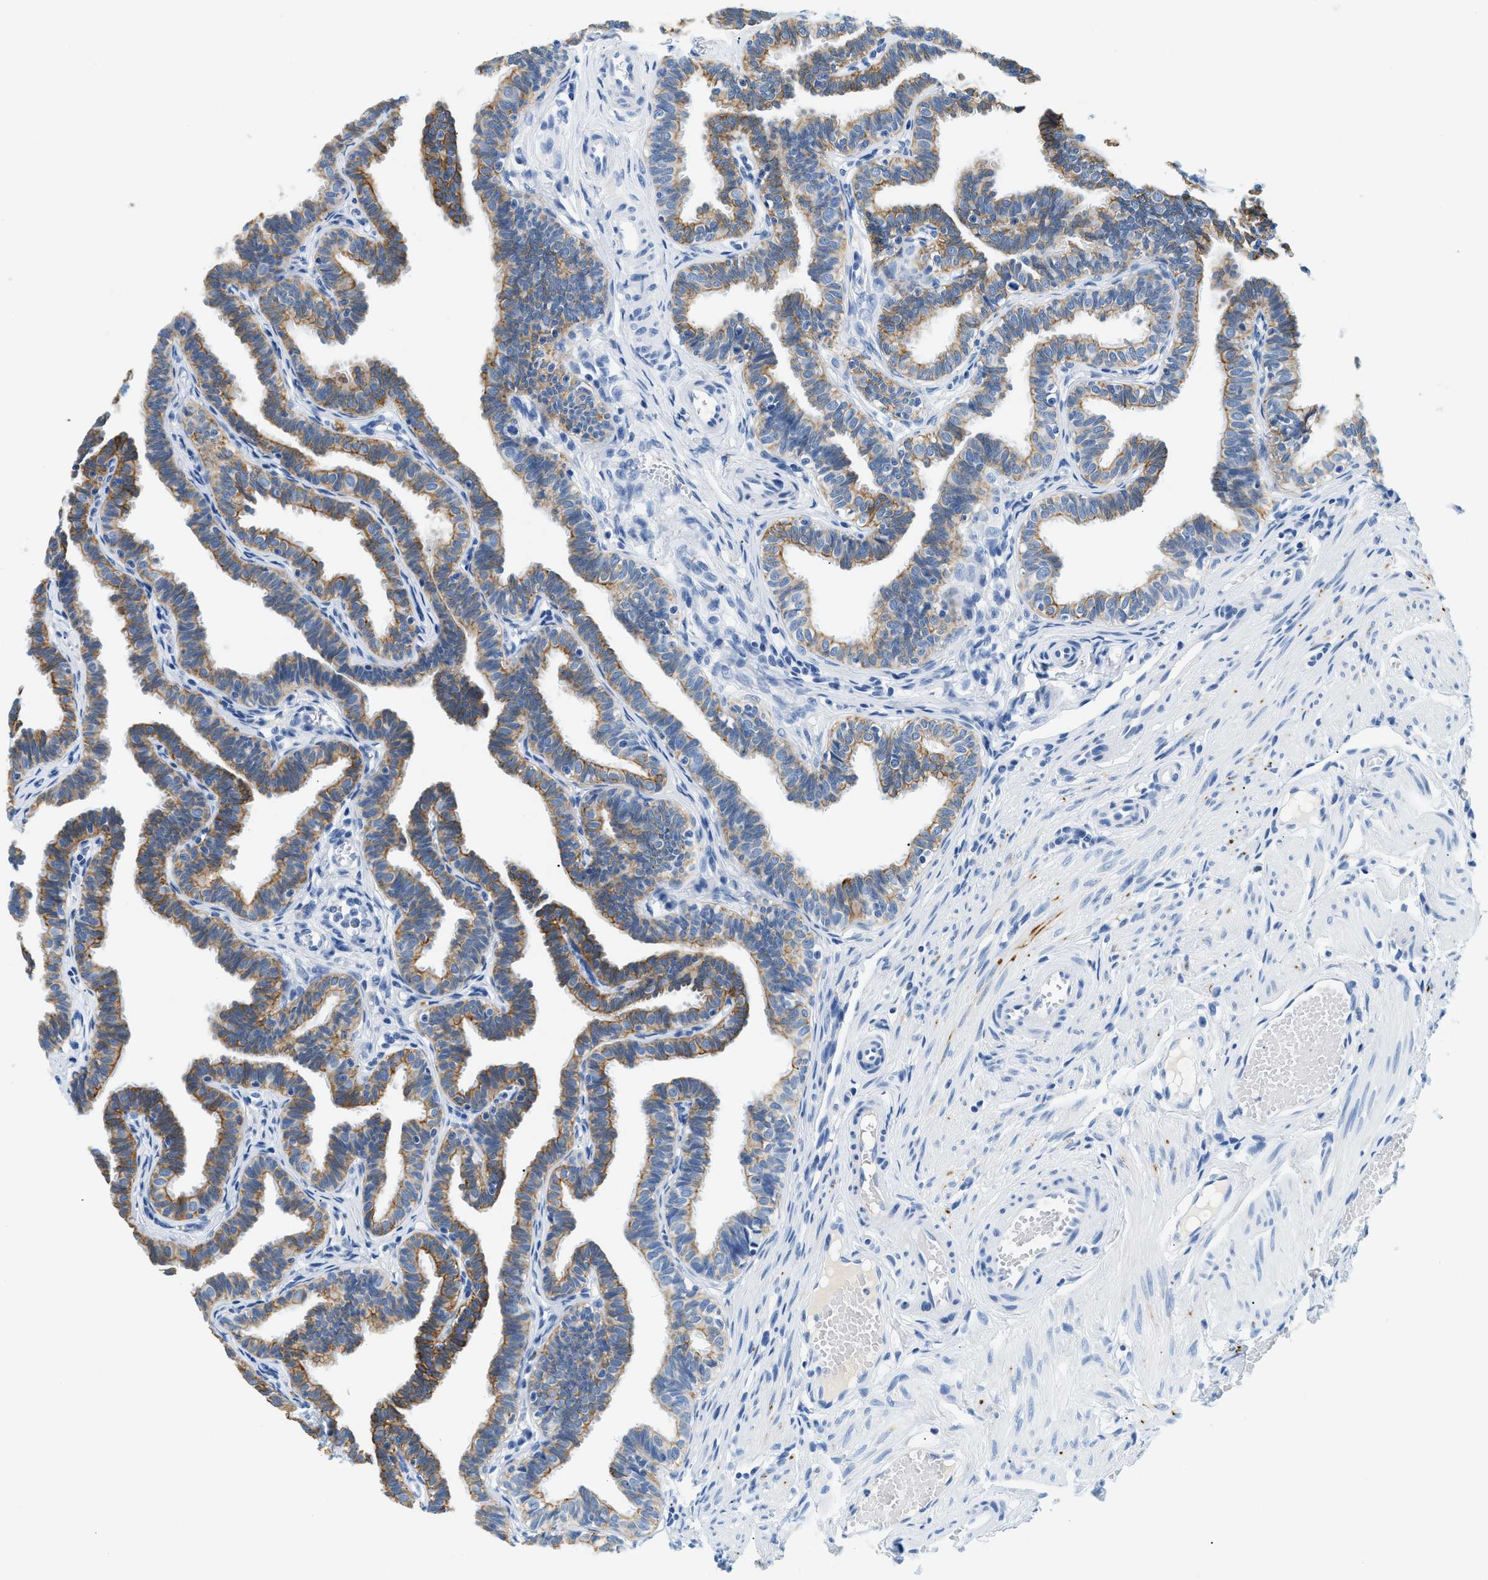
{"staining": {"intensity": "moderate", "quantity": ">75%", "location": "cytoplasmic/membranous"}, "tissue": "fallopian tube", "cell_type": "Glandular cells", "image_type": "normal", "snomed": [{"axis": "morphology", "description": "Normal tissue, NOS"}, {"axis": "topography", "description": "Fallopian tube"}, {"axis": "topography", "description": "Ovary"}], "caption": "Moderate cytoplasmic/membranous staining is seen in approximately >75% of glandular cells in benign fallopian tube.", "gene": "STXBP2", "patient": {"sex": "female", "age": 23}}